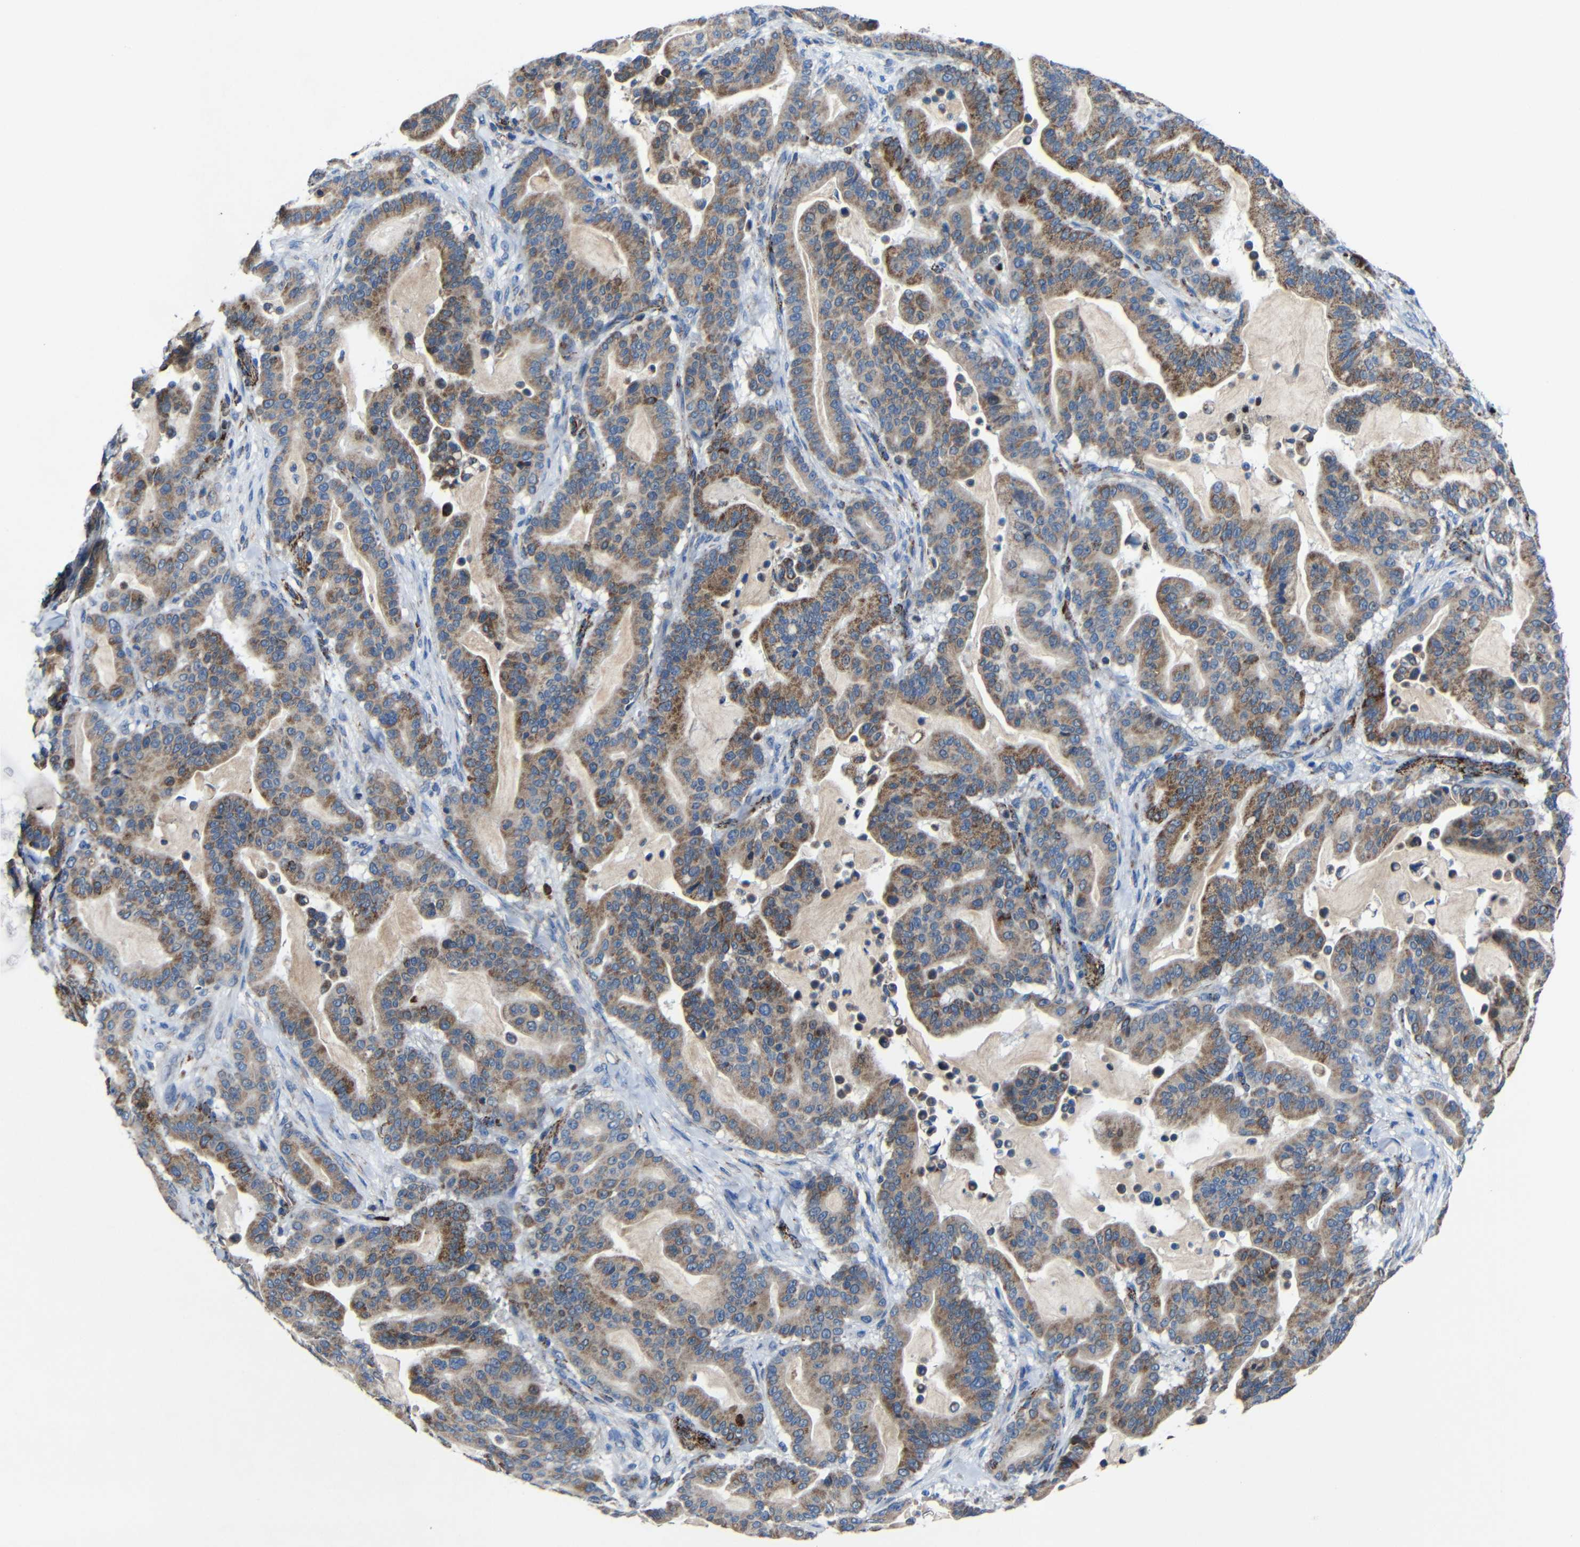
{"staining": {"intensity": "moderate", "quantity": ">75%", "location": "cytoplasmic/membranous"}, "tissue": "pancreatic cancer", "cell_type": "Tumor cells", "image_type": "cancer", "snomed": [{"axis": "morphology", "description": "Adenocarcinoma, NOS"}, {"axis": "topography", "description": "Pancreas"}], "caption": "DAB (3,3'-diaminobenzidine) immunohistochemical staining of pancreatic cancer reveals moderate cytoplasmic/membranous protein positivity in about >75% of tumor cells.", "gene": "CA5B", "patient": {"sex": "male", "age": 63}}